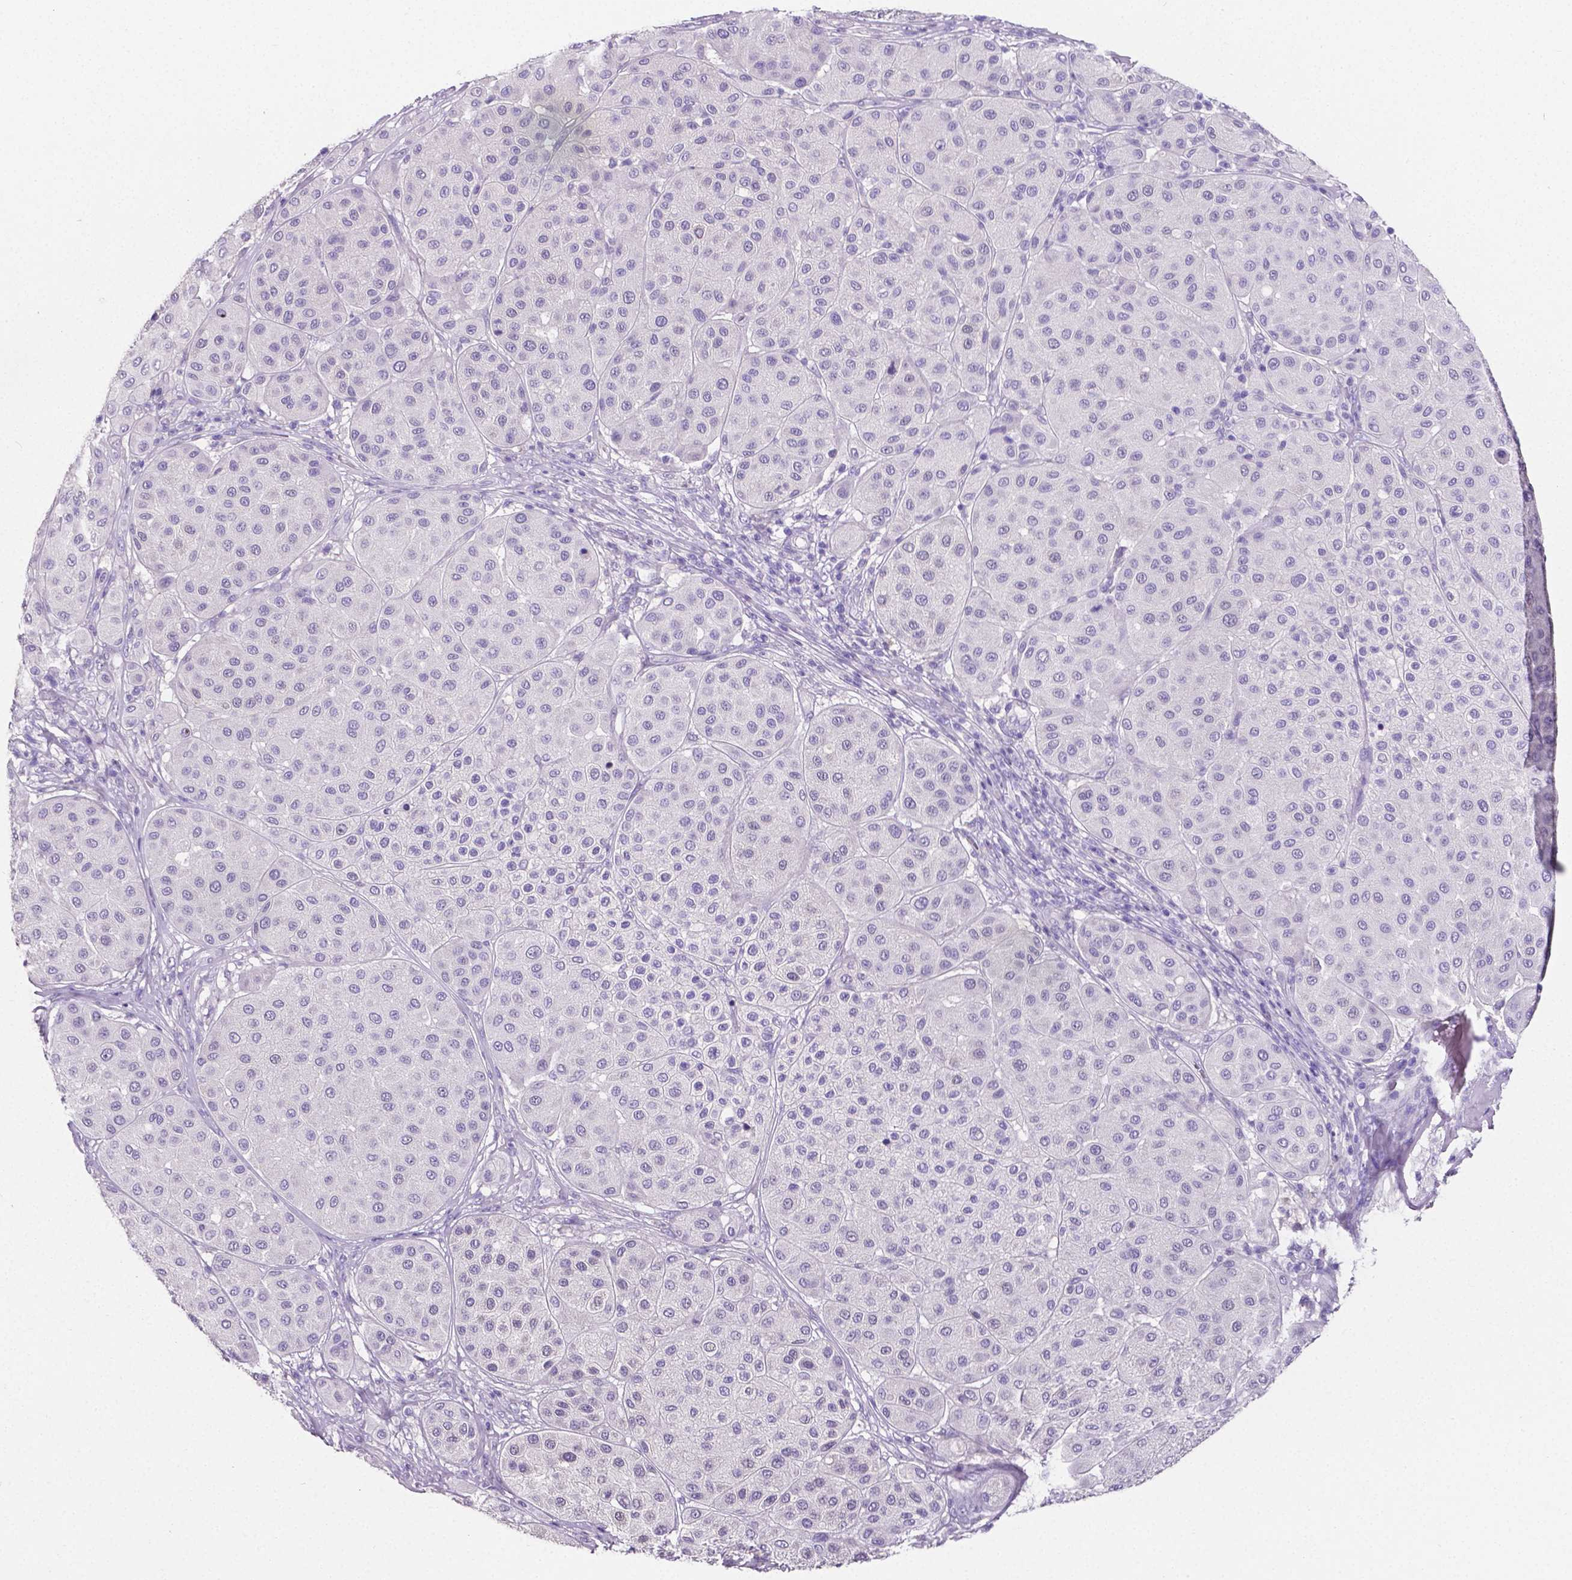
{"staining": {"intensity": "negative", "quantity": "none", "location": "none"}, "tissue": "melanoma", "cell_type": "Tumor cells", "image_type": "cancer", "snomed": [{"axis": "morphology", "description": "Malignant melanoma, Metastatic site"}, {"axis": "topography", "description": "Smooth muscle"}], "caption": "Immunohistochemical staining of human melanoma demonstrates no significant positivity in tumor cells.", "gene": "SLC22A2", "patient": {"sex": "male", "age": 41}}